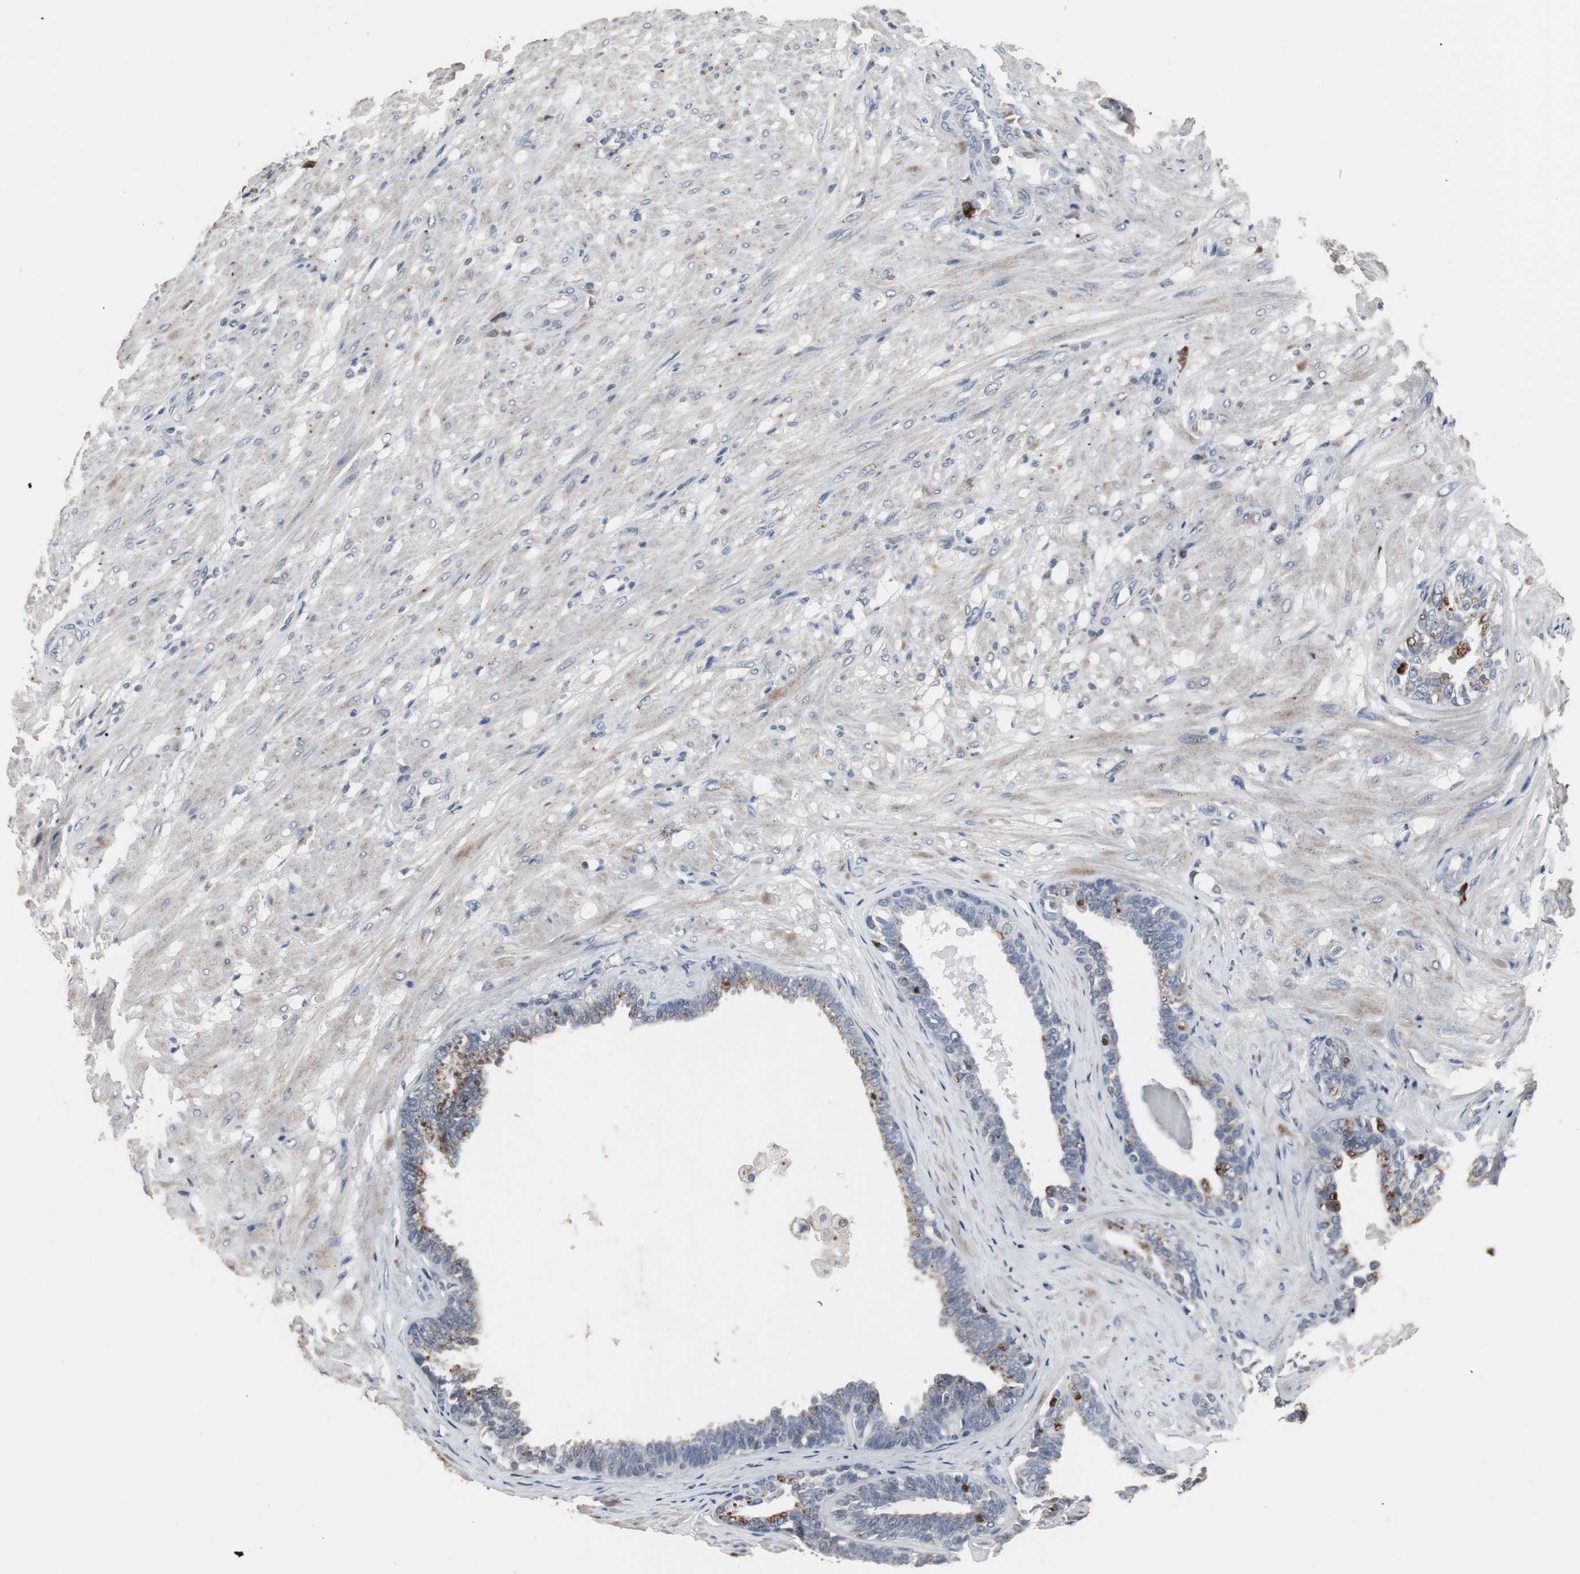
{"staining": {"intensity": "weak", "quantity": "25%-75%", "location": "cytoplasmic/membranous,nuclear"}, "tissue": "seminal vesicle", "cell_type": "Glandular cells", "image_type": "normal", "snomed": [{"axis": "morphology", "description": "Normal tissue, NOS"}, {"axis": "topography", "description": "Seminal veicle"}], "caption": "Protein staining by IHC shows weak cytoplasmic/membranous,nuclear positivity in approximately 25%-75% of glandular cells in normal seminal vesicle.", "gene": "ACAA1", "patient": {"sex": "male", "age": 61}}